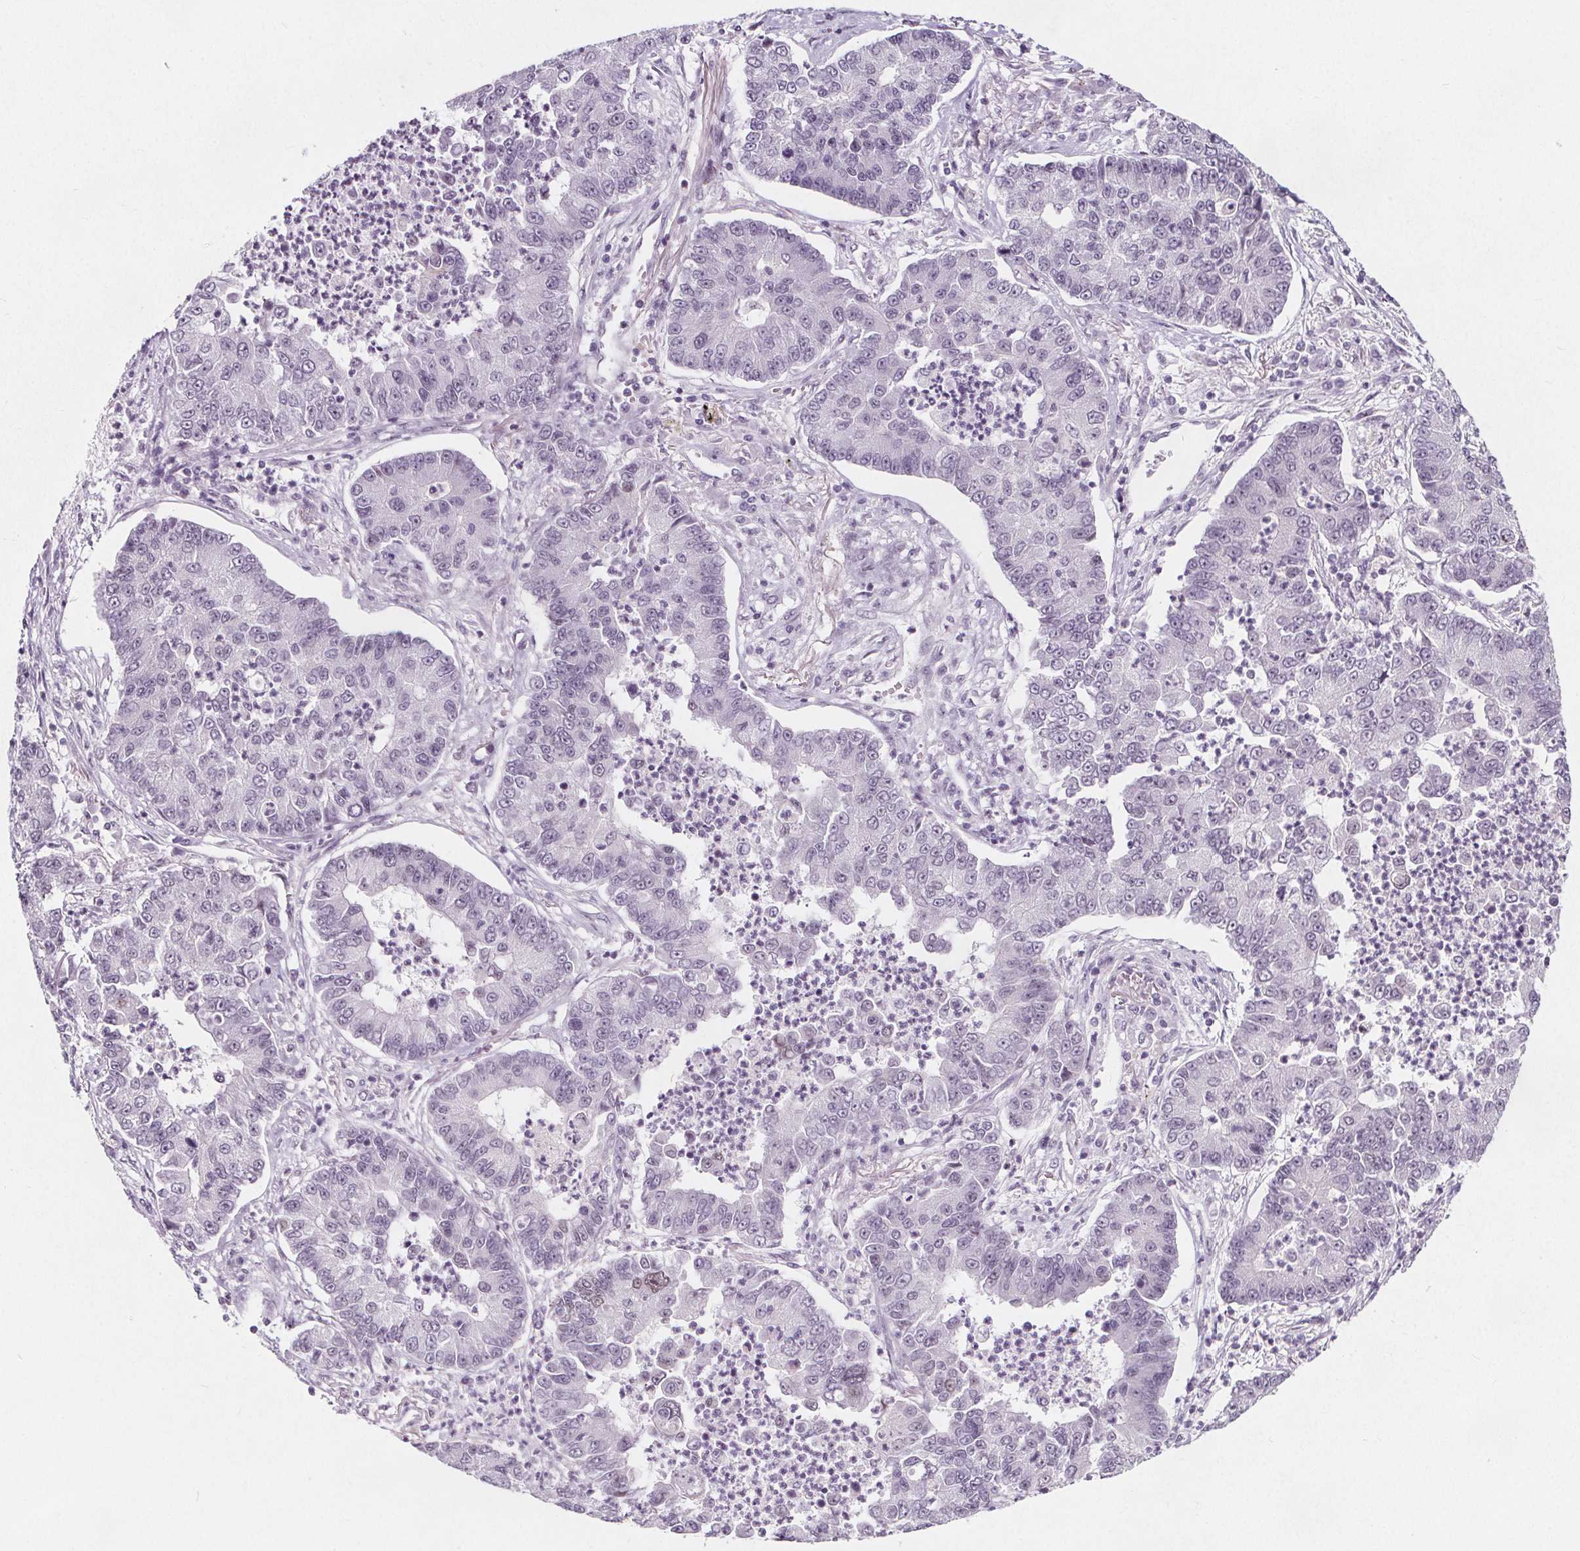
{"staining": {"intensity": "negative", "quantity": "none", "location": "none"}, "tissue": "lung cancer", "cell_type": "Tumor cells", "image_type": "cancer", "snomed": [{"axis": "morphology", "description": "Adenocarcinoma, NOS"}, {"axis": "topography", "description": "Lung"}], "caption": "Image shows no significant protein positivity in tumor cells of lung adenocarcinoma. Brightfield microscopy of immunohistochemistry (IHC) stained with DAB (3,3'-diaminobenzidine) (brown) and hematoxylin (blue), captured at high magnification.", "gene": "TAF6L", "patient": {"sex": "female", "age": 57}}